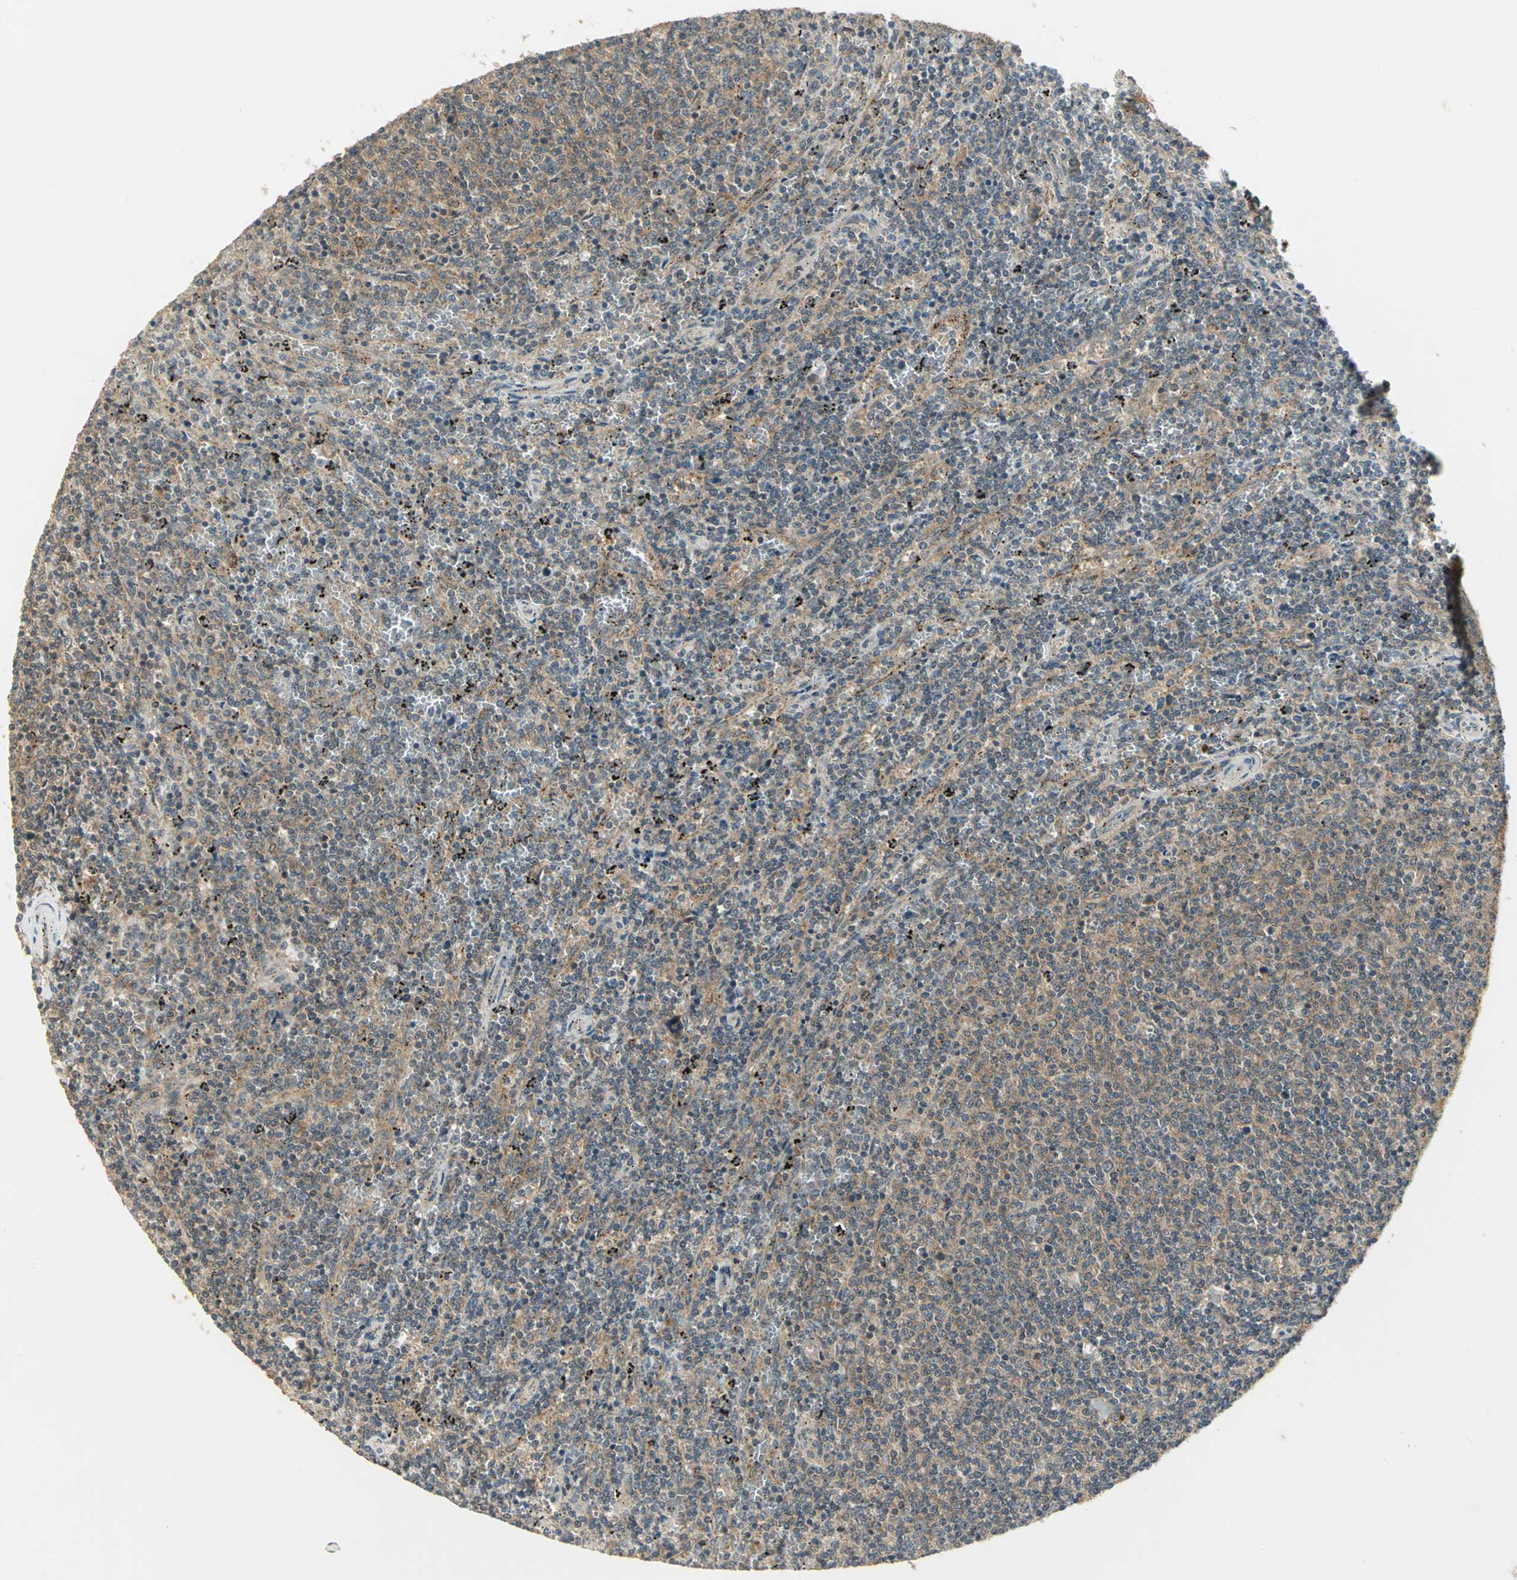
{"staining": {"intensity": "weak", "quantity": "25%-75%", "location": "cytoplasmic/membranous"}, "tissue": "lymphoma", "cell_type": "Tumor cells", "image_type": "cancer", "snomed": [{"axis": "morphology", "description": "Malignant lymphoma, non-Hodgkin's type, Low grade"}, {"axis": "topography", "description": "Spleen"}], "caption": "An immunohistochemistry image of tumor tissue is shown. Protein staining in brown labels weak cytoplasmic/membranous positivity in low-grade malignant lymphoma, non-Hodgkin's type within tumor cells.", "gene": "MAPK8IP3", "patient": {"sex": "female", "age": 50}}